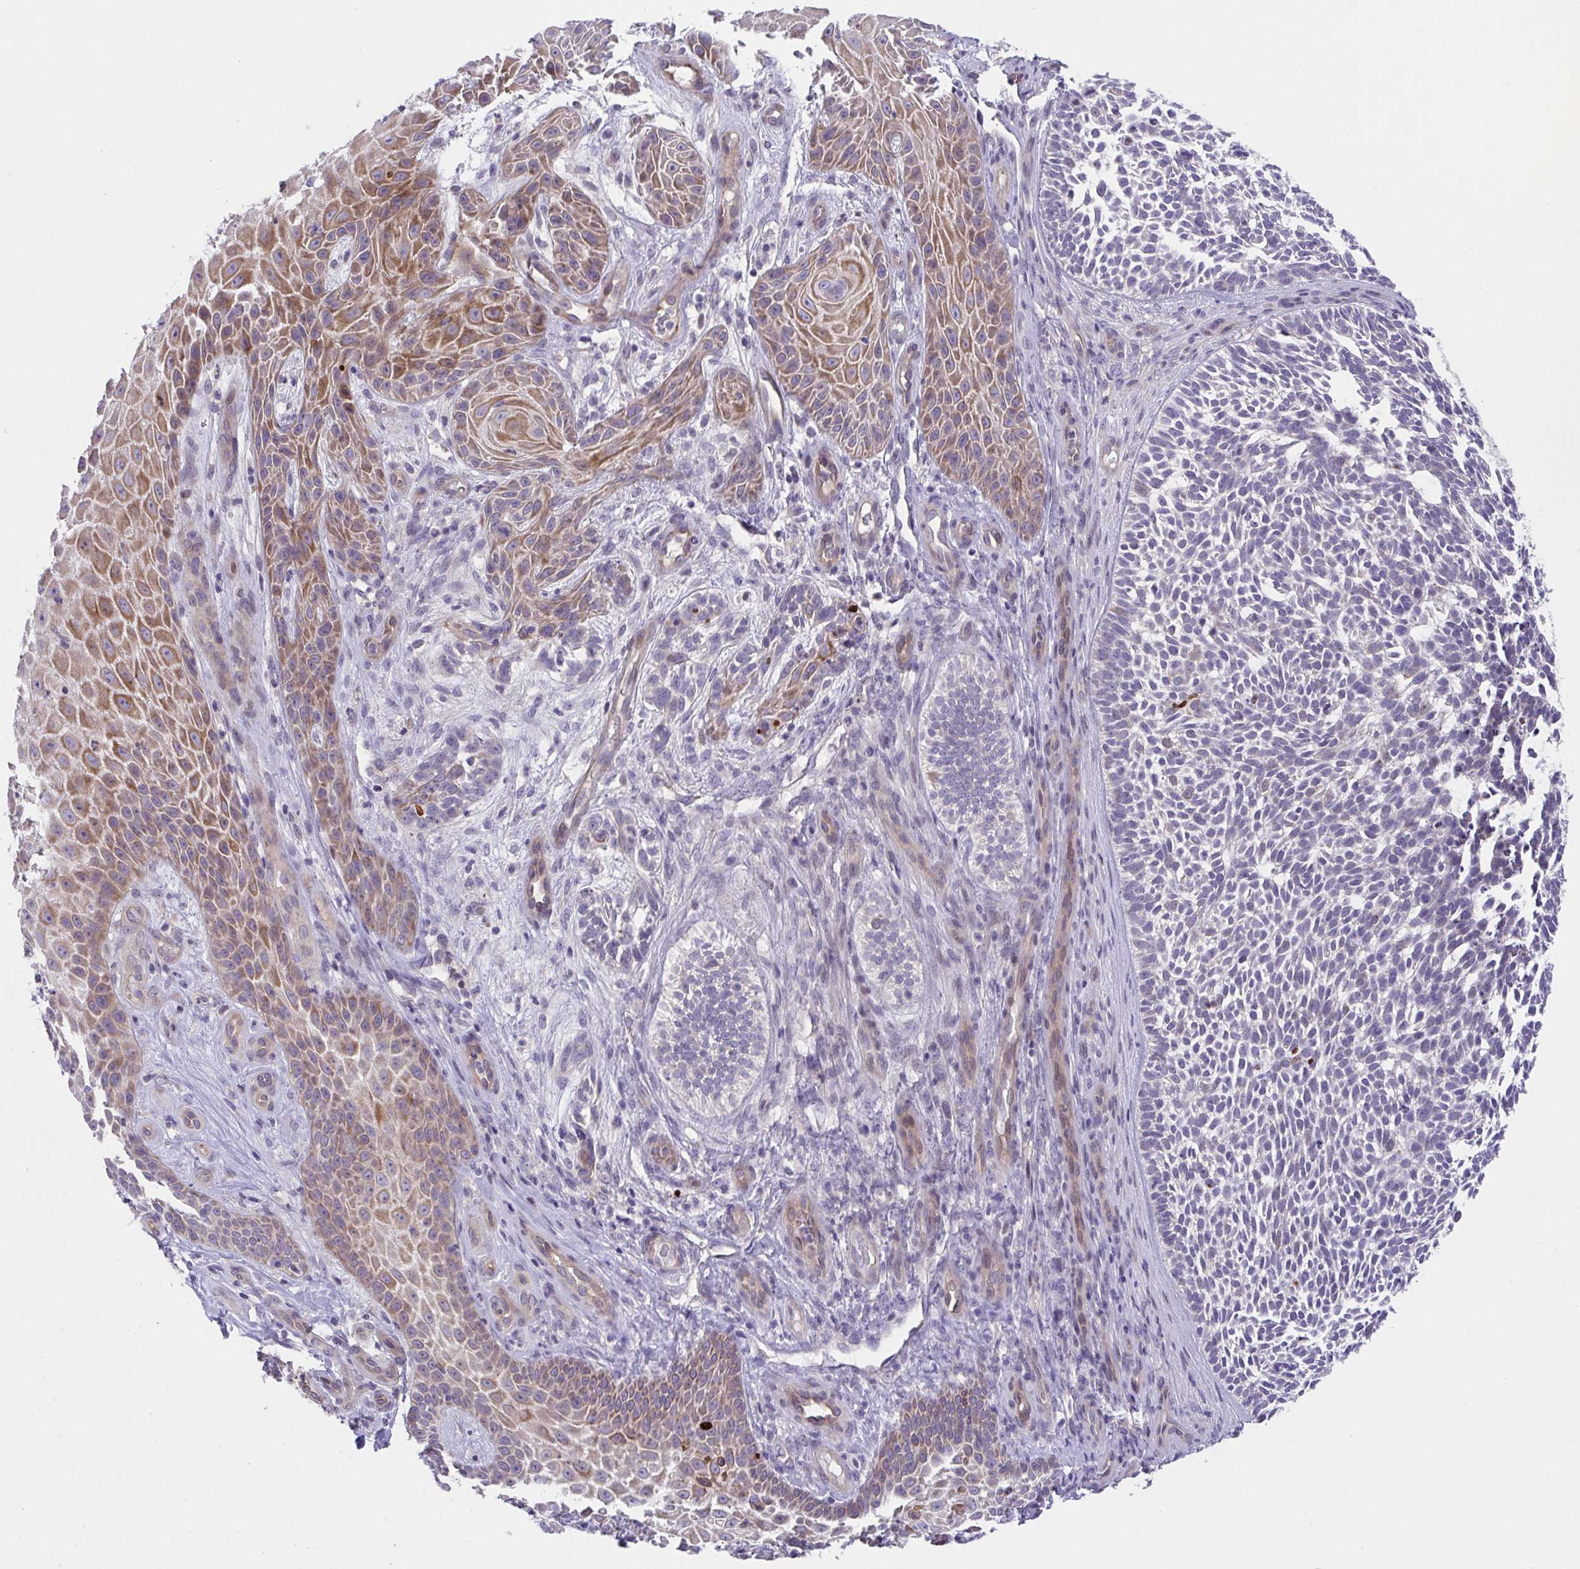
{"staining": {"intensity": "negative", "quantity": "none", "location": "none"}, "tissue": "skin cancer", "cell_type": "Tumor cells", "image_type": "cancer", "snomed": [{"axis": "morphology", "description": "Basal cell carcinoma"}, {"axis": "topography", "description": "Skin"}, {"axis": "topography", "description": "Skin, foot"}], "caption": "Image shows no protein staining in tumor cells of skin basal cell carcinoma tissue.", "gene": "RHOXF1", "patient": {"sex": "female", "age": 77}}